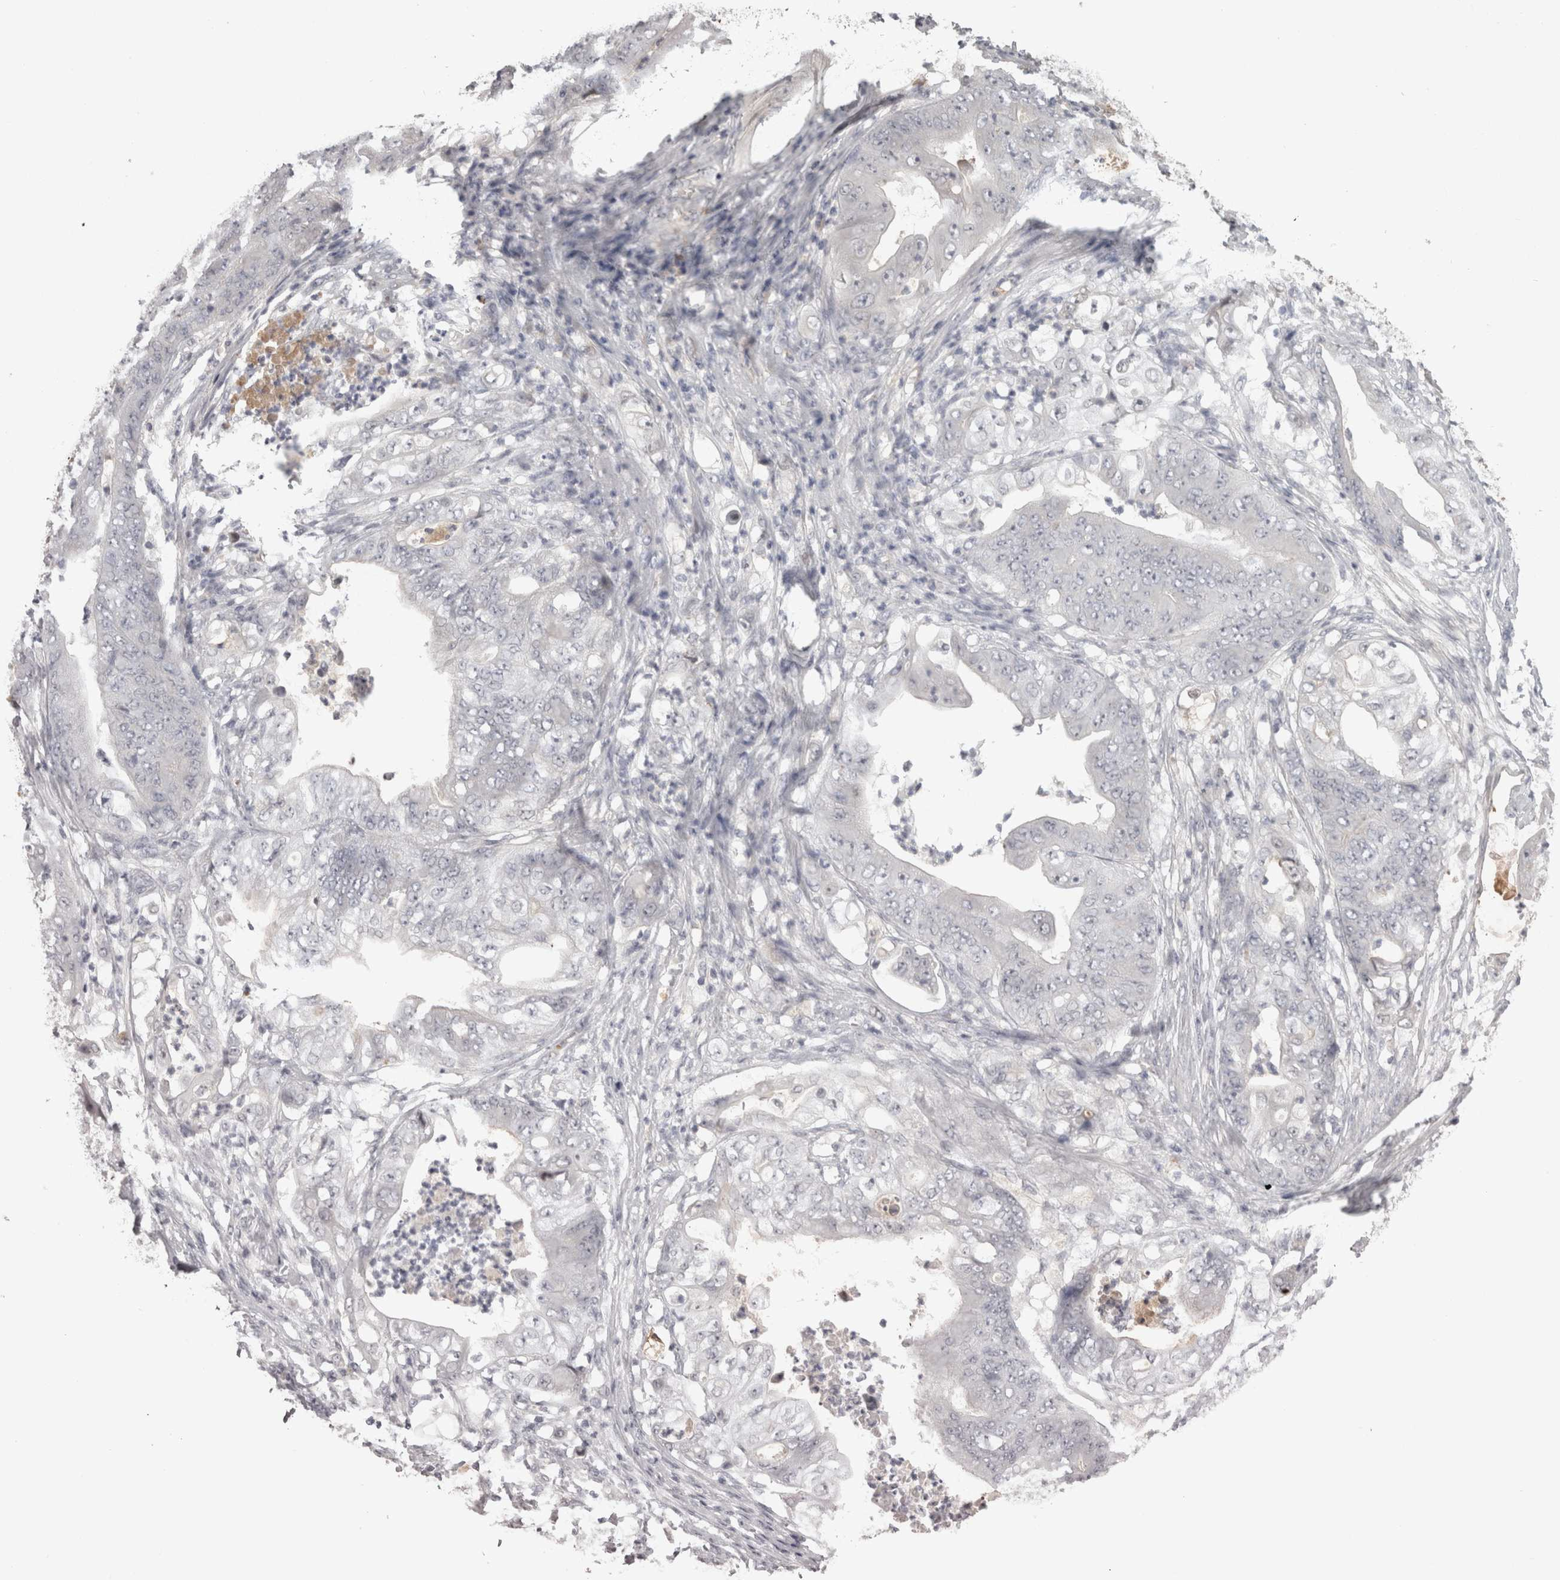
{"staining": {"intensity": "negative", "quantity": "none", "location": "none"}, "tissue": "stomach cancer", "cell_type": "Tumor cells", "image_type": "cancer", "snomed": [{"axis": "morphology", "description": "Adenocarcinoma, NOS"}, {"axis": "topography", "description": "Stomach"}], "caption": "The IHC photomicrograph has no significant staining in tumor cells of stomach adenocarcinoma tissue. (IHC, brightfield microscopy, high magnification).", "gene": "SAA4", "patient": {"sex": "female", "age": 73}}